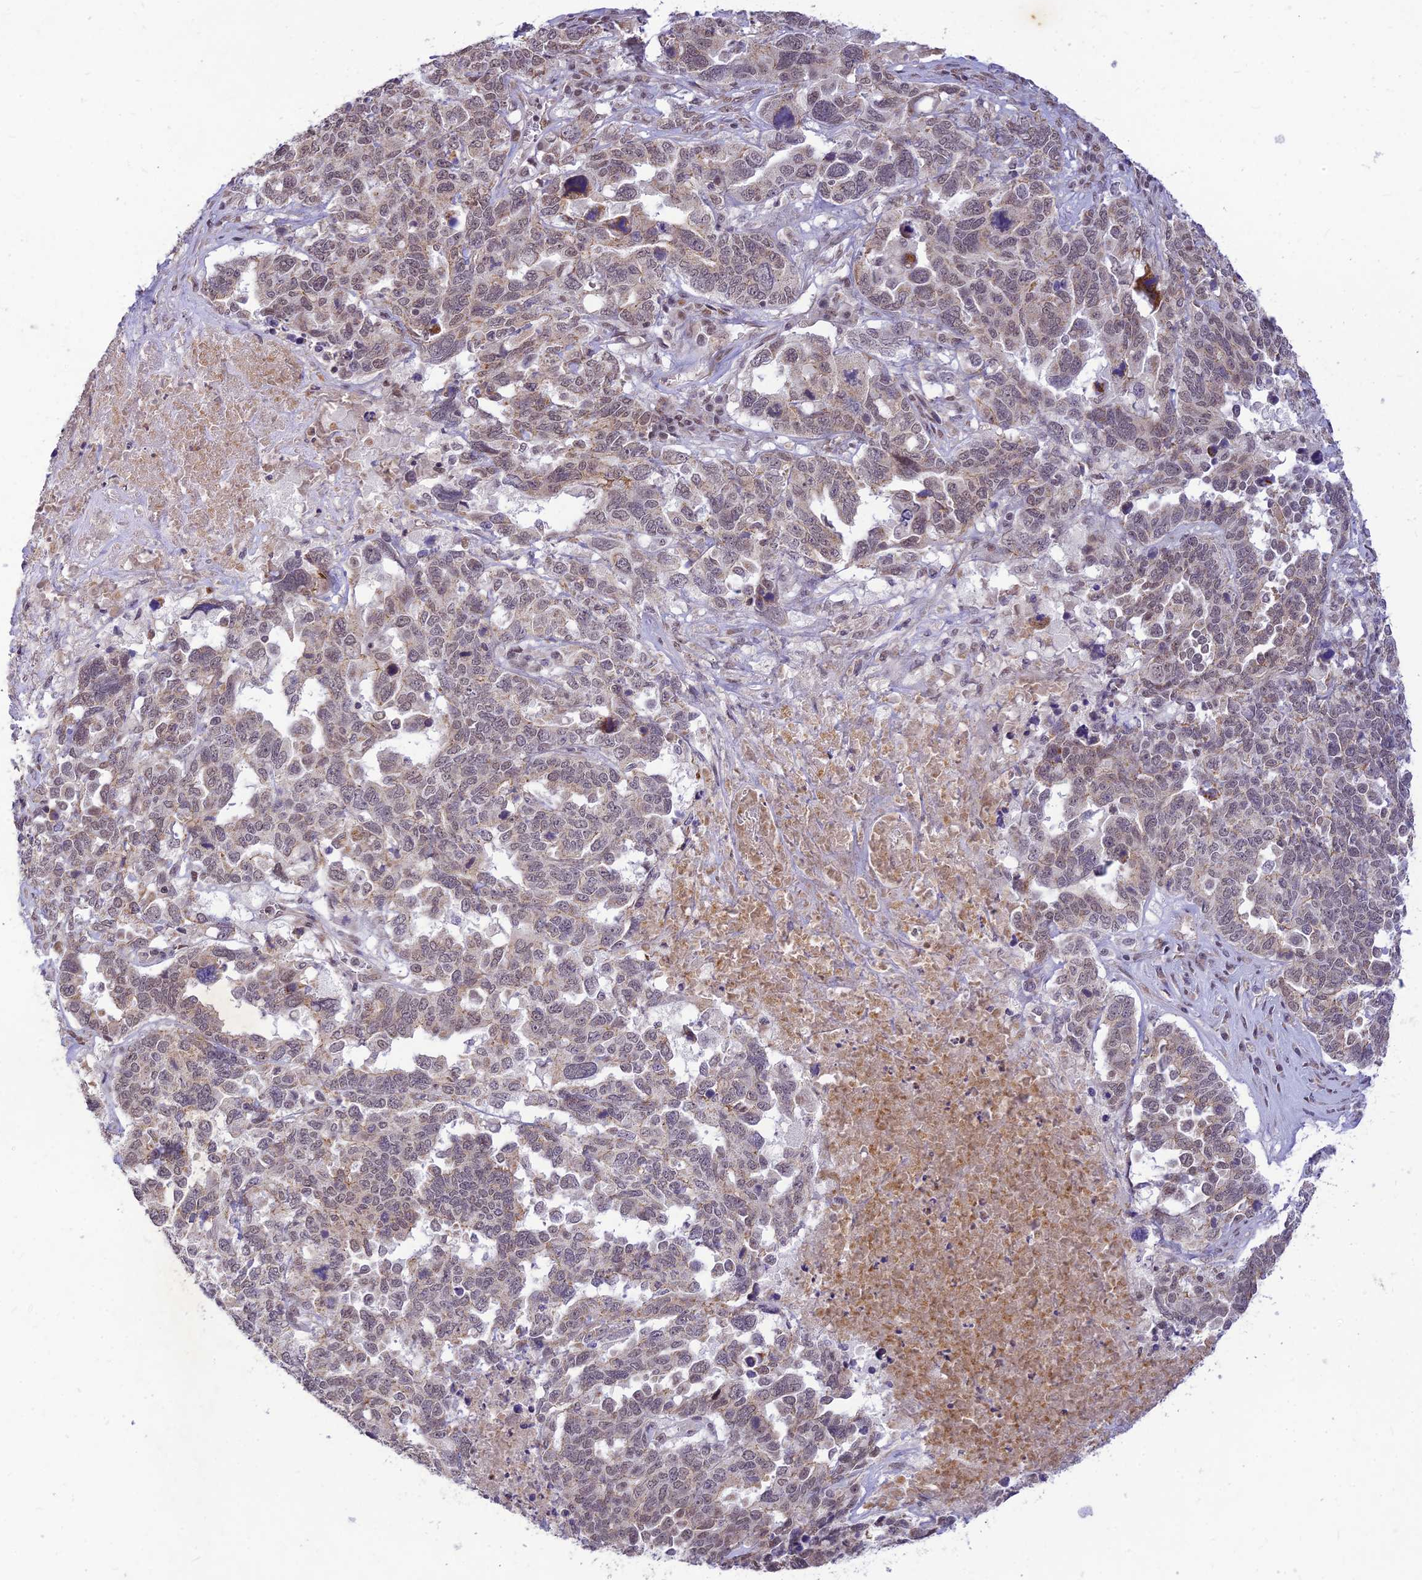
{"staining": {"intensity": "moderate", "quantity": "25%-75%", "location": "nuclear"}, "tissue": "ovarian cancer", "cell_type": "Tumor cells", "image_type": "cancer", "snomed": [{"axis": "morphology", "description": "Carcinoma, endometroid"}, {"axis": "topography", "description": "Ovary"}], "caption": "Brown immunohistochemical staining in ovarian endometroid carcinoma reveals moderate nuclear staining in about 25%-75% of tumor cells.", "gene": "MICOS13", "patient": {"sex": "female", "age": 62}}